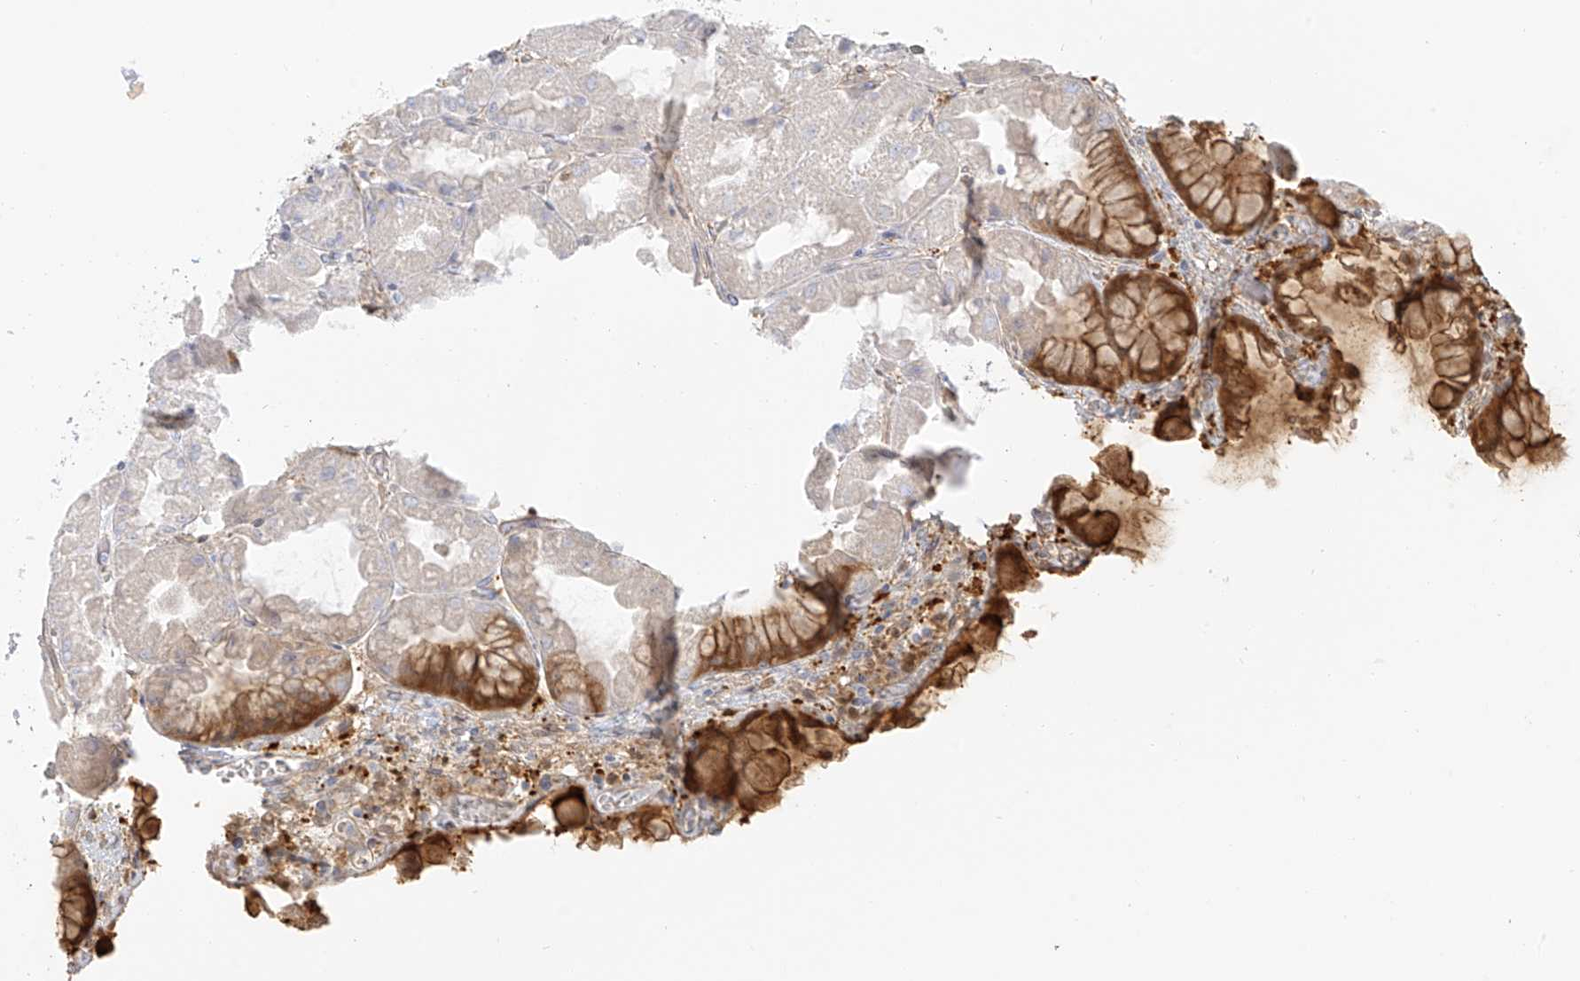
{"staining": {"intensity": "moderate", "quantity": "25%-75%", "location": "cytoplasmic/membranous"}, "tissue": "stomach", "cell_type": "Glandular cells", "image_type": "normal", "snomed": [{"axis": "morphology", "description": "Normal tissue, NOS"}, {"axis": "topography", "description": "Stomach"}], "caption": "A medium amount of moderate cytoplasmic/membranous staining is appreciated in about 25%-75% of glandular cells in benign stomach.", "gene": "UPK1B", "patient": {"sex": "female", "age": 61}}